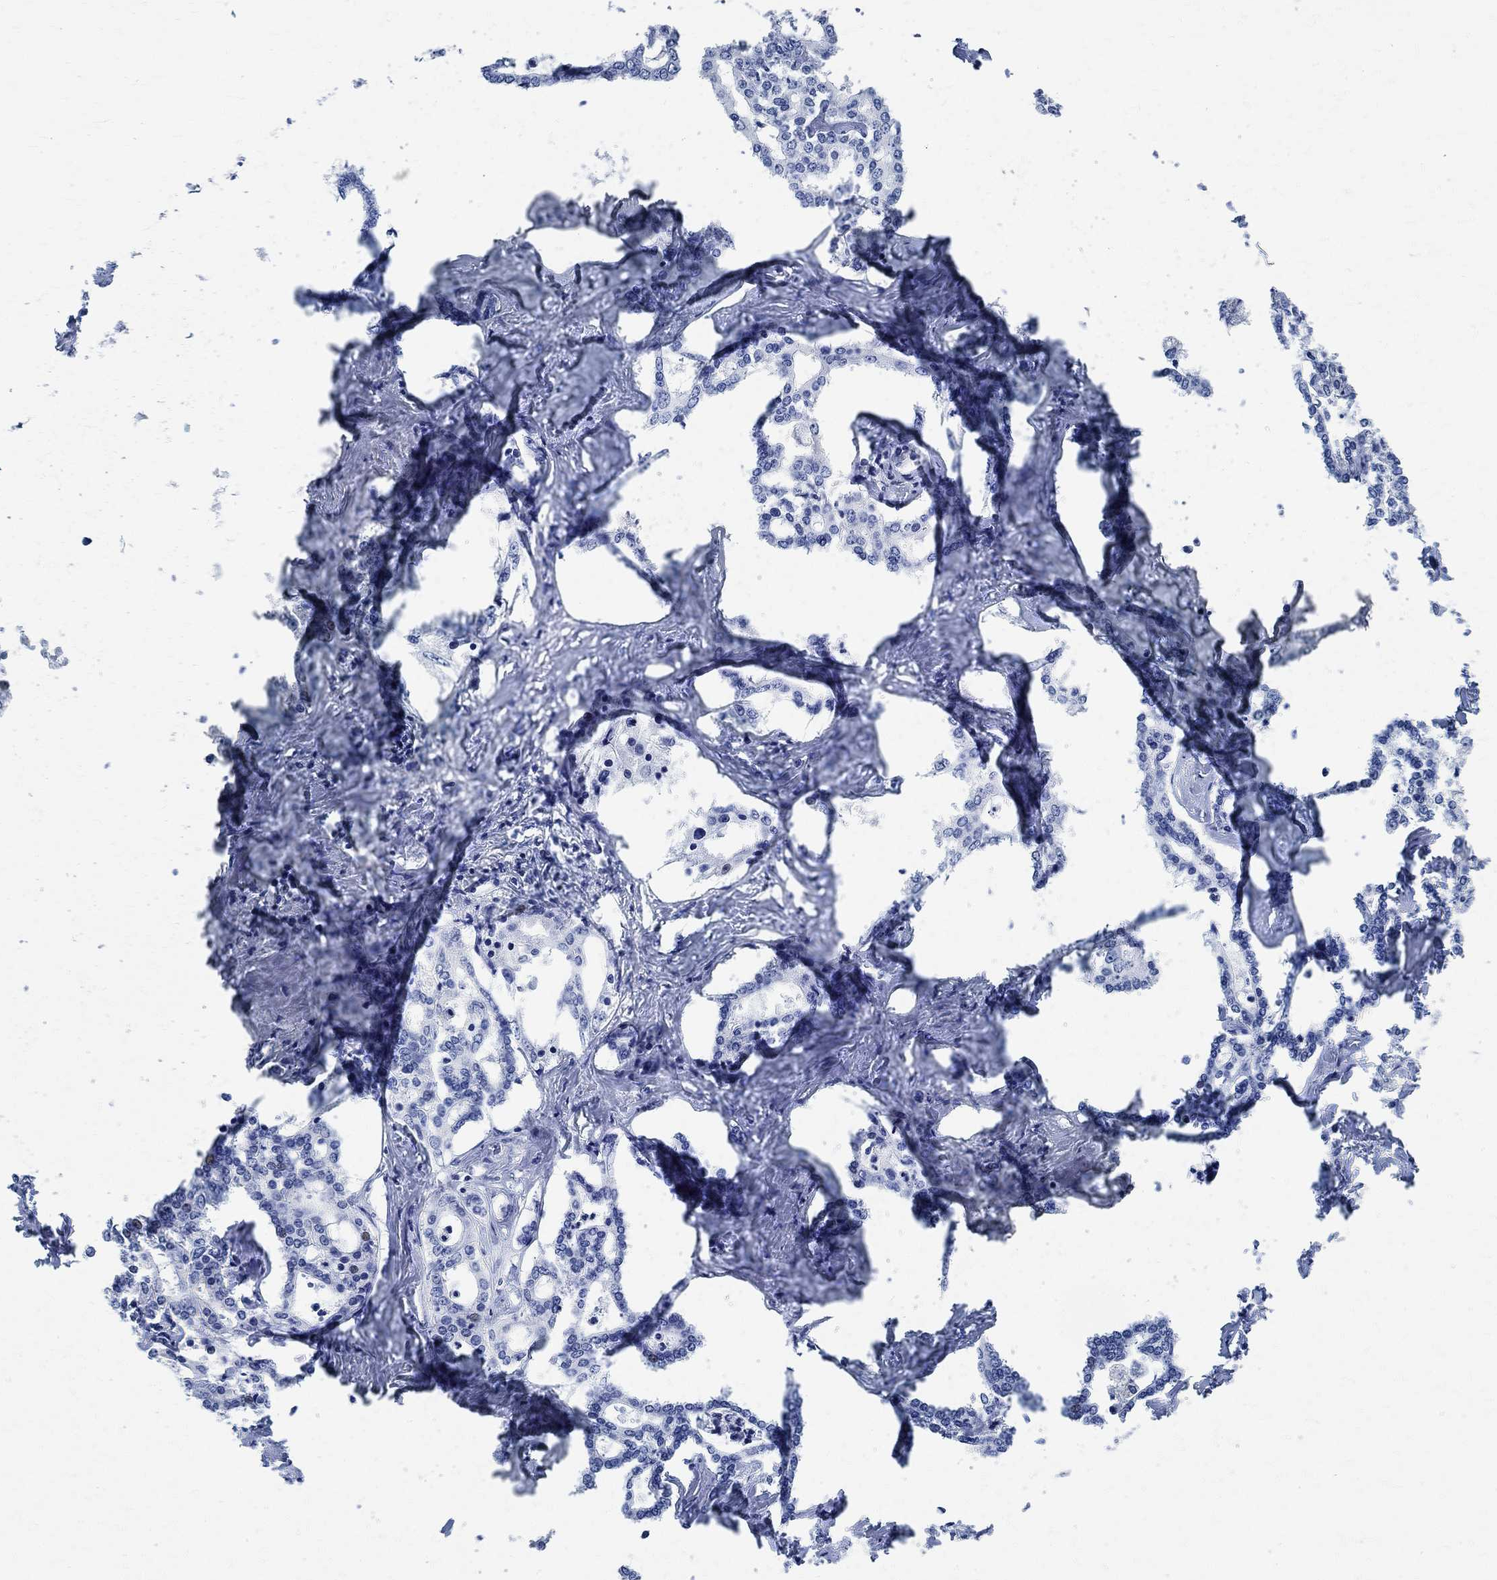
{"staining": {"intensity": "negative", "quantity": "none", "location": "none"}, "tissue": "liver cancer", "cell_type": "Tumor cells", "image_type": "cancer", "snomed": [{"axis": "morphology", "description": "Cholangiocarcinoma"}, {"axis": "topography", "description": "Liver"}], "caption": "High magnification brightfield microscopy of liver cancer (cholangiocarcinoma) stained with DAB (brown) and counterstained with hematoxylin (blue): tumor cells show no significant expression.", "gene": "PRX", "patient": {"sex": "female", "age": 47}}